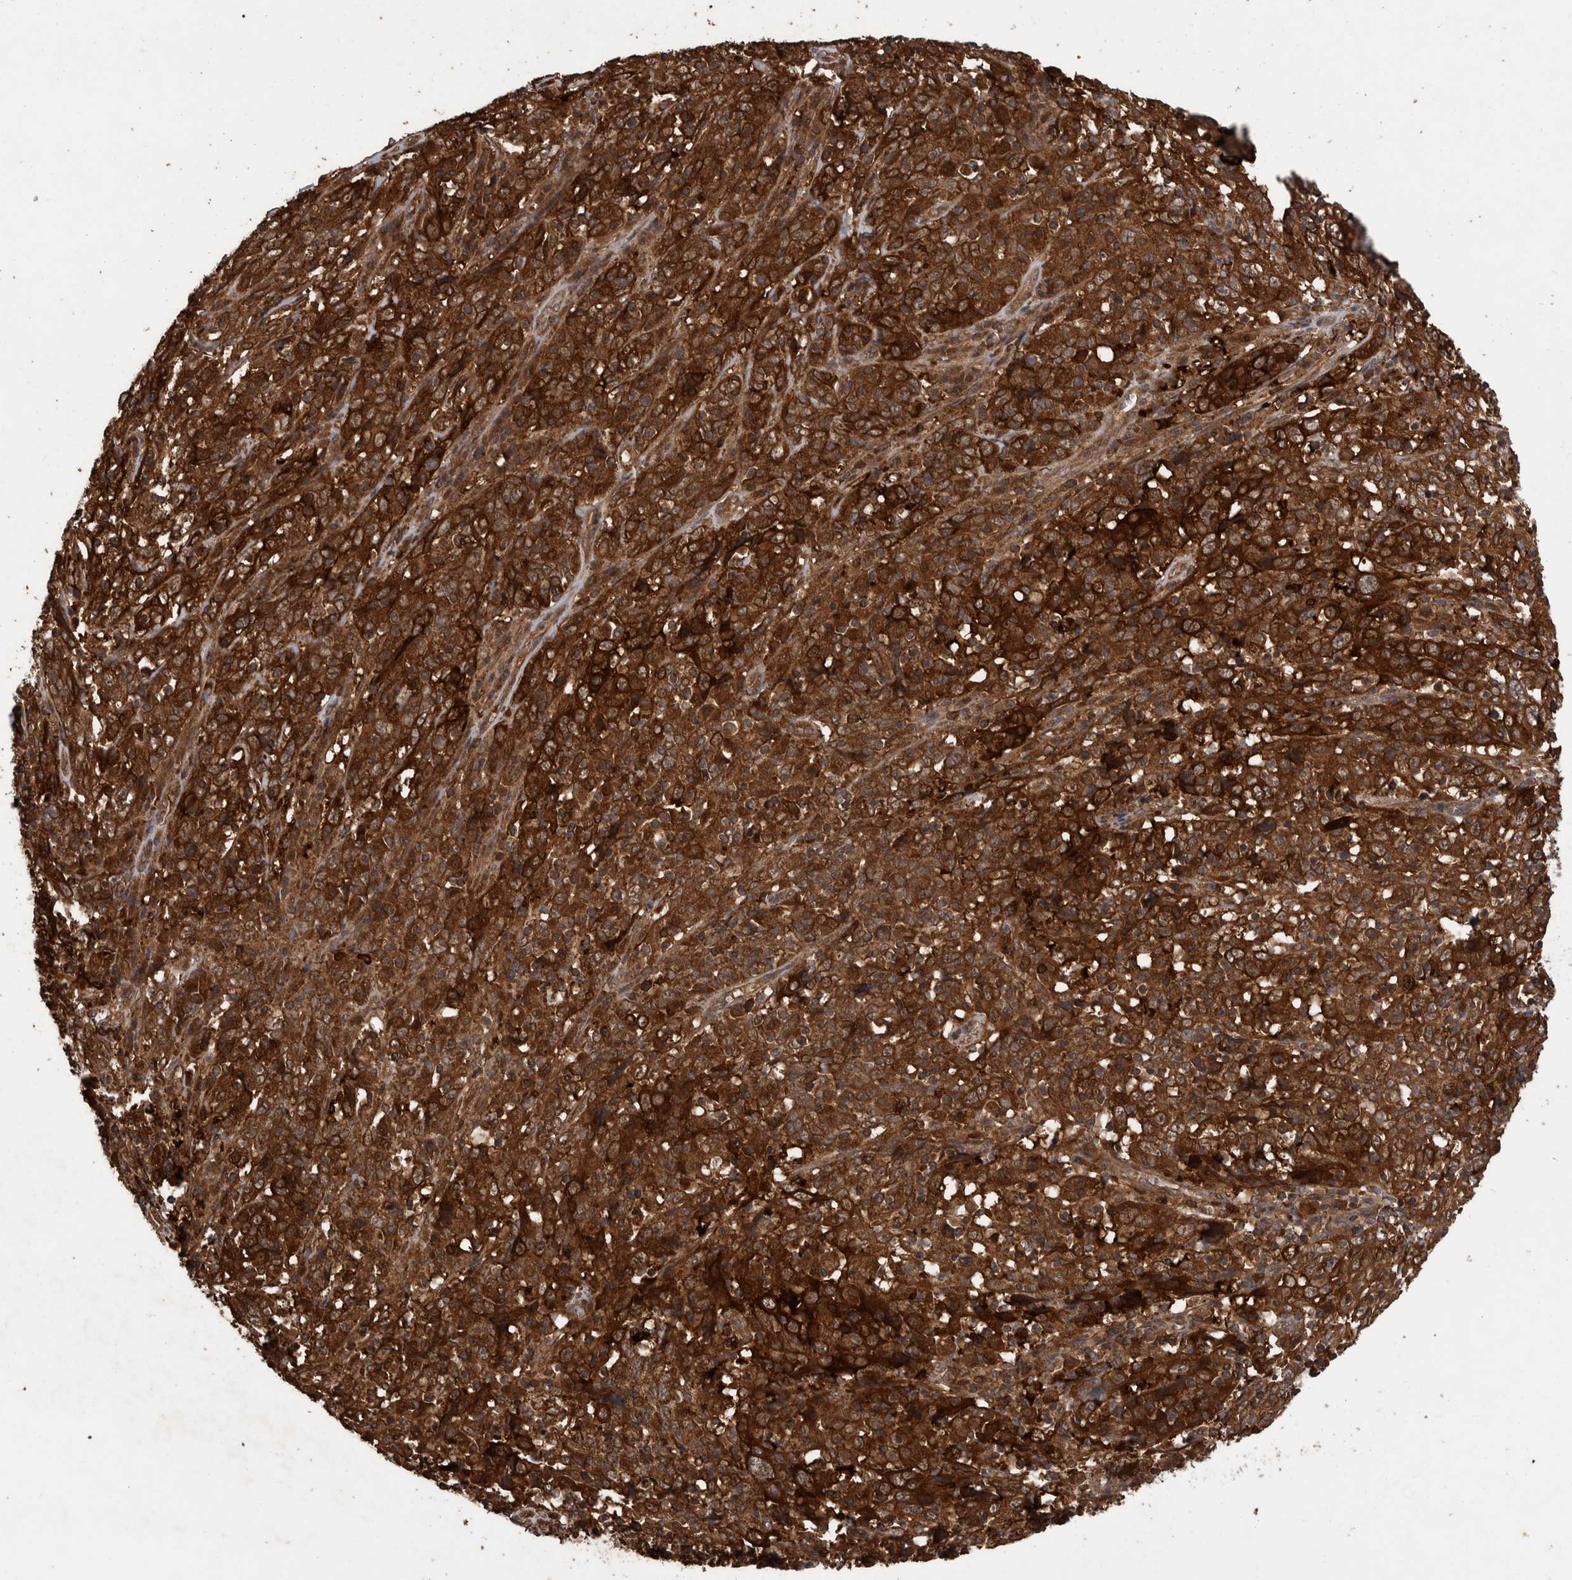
{"staining": {"intensity": "strong", "quantity": ">75%", "location": "cytoplasmic/membranous"}, "tissue": "cervical cancer", "cell_type": "Tumor cells", "image_type": "cancer", "snomed": [{"axis": "morphology", "description": "Squamous cell carcinoma, NOS"}, {"axis": "topography", "description": "Cervix"}], "caption": "Squamous cell carcinoma (cervical) was stained to show a protein in brown. There is high levels of strong cytoplasmic/membranous staining in about >75% of tumor cells. (Stains: DAB in brown, nuclei in blue, Microscopy: brightfield microscopy at high magnification).", "gene": "TRIM16", "patient": {"sex": "female", "age": 46}}